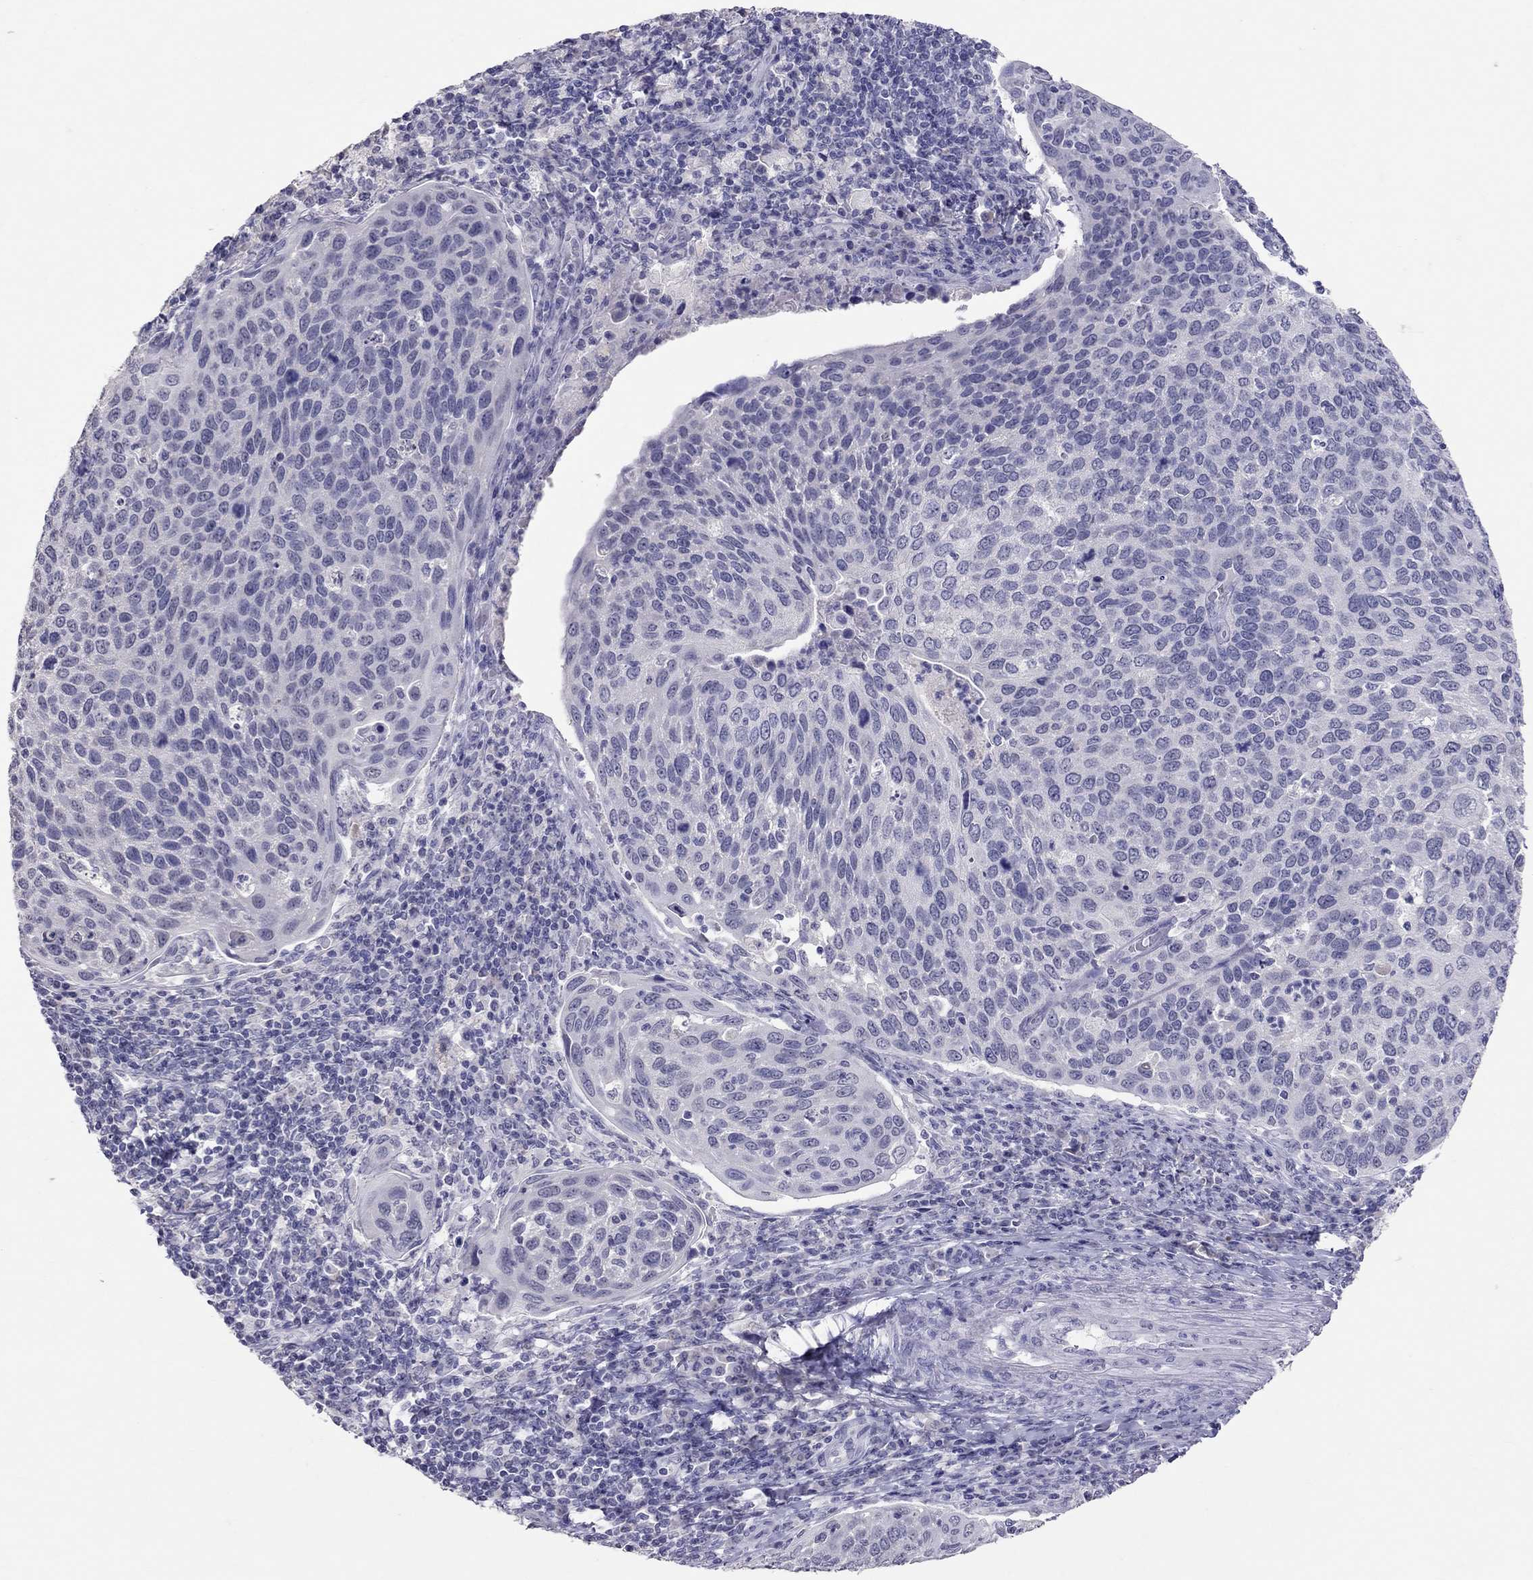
{"staining": {"intensity": "negative", "quantity": "none", "location": "none"}, "tissue": "cervical cancer", "cell_type": "Tumor cells", "image_type": "cancer", "snomed": [{"axis": "morphology", "description": "Squamous cell carcinoma, NOS"}, {"axis": "topography", "description": "Cervix"}], "caption": "A high-resolution histopathology image shows IHC staining of cervical squamous cell carcinoma, which reveals no significant expression in tumor cells. The staining is performed using DAB (3,3'-diaminobenzidine) brown chromogen with nuclei counter-stained in using hematoxylin.", "gene": "PSMB11", "patient": {"sex": "female", "age": 54}}